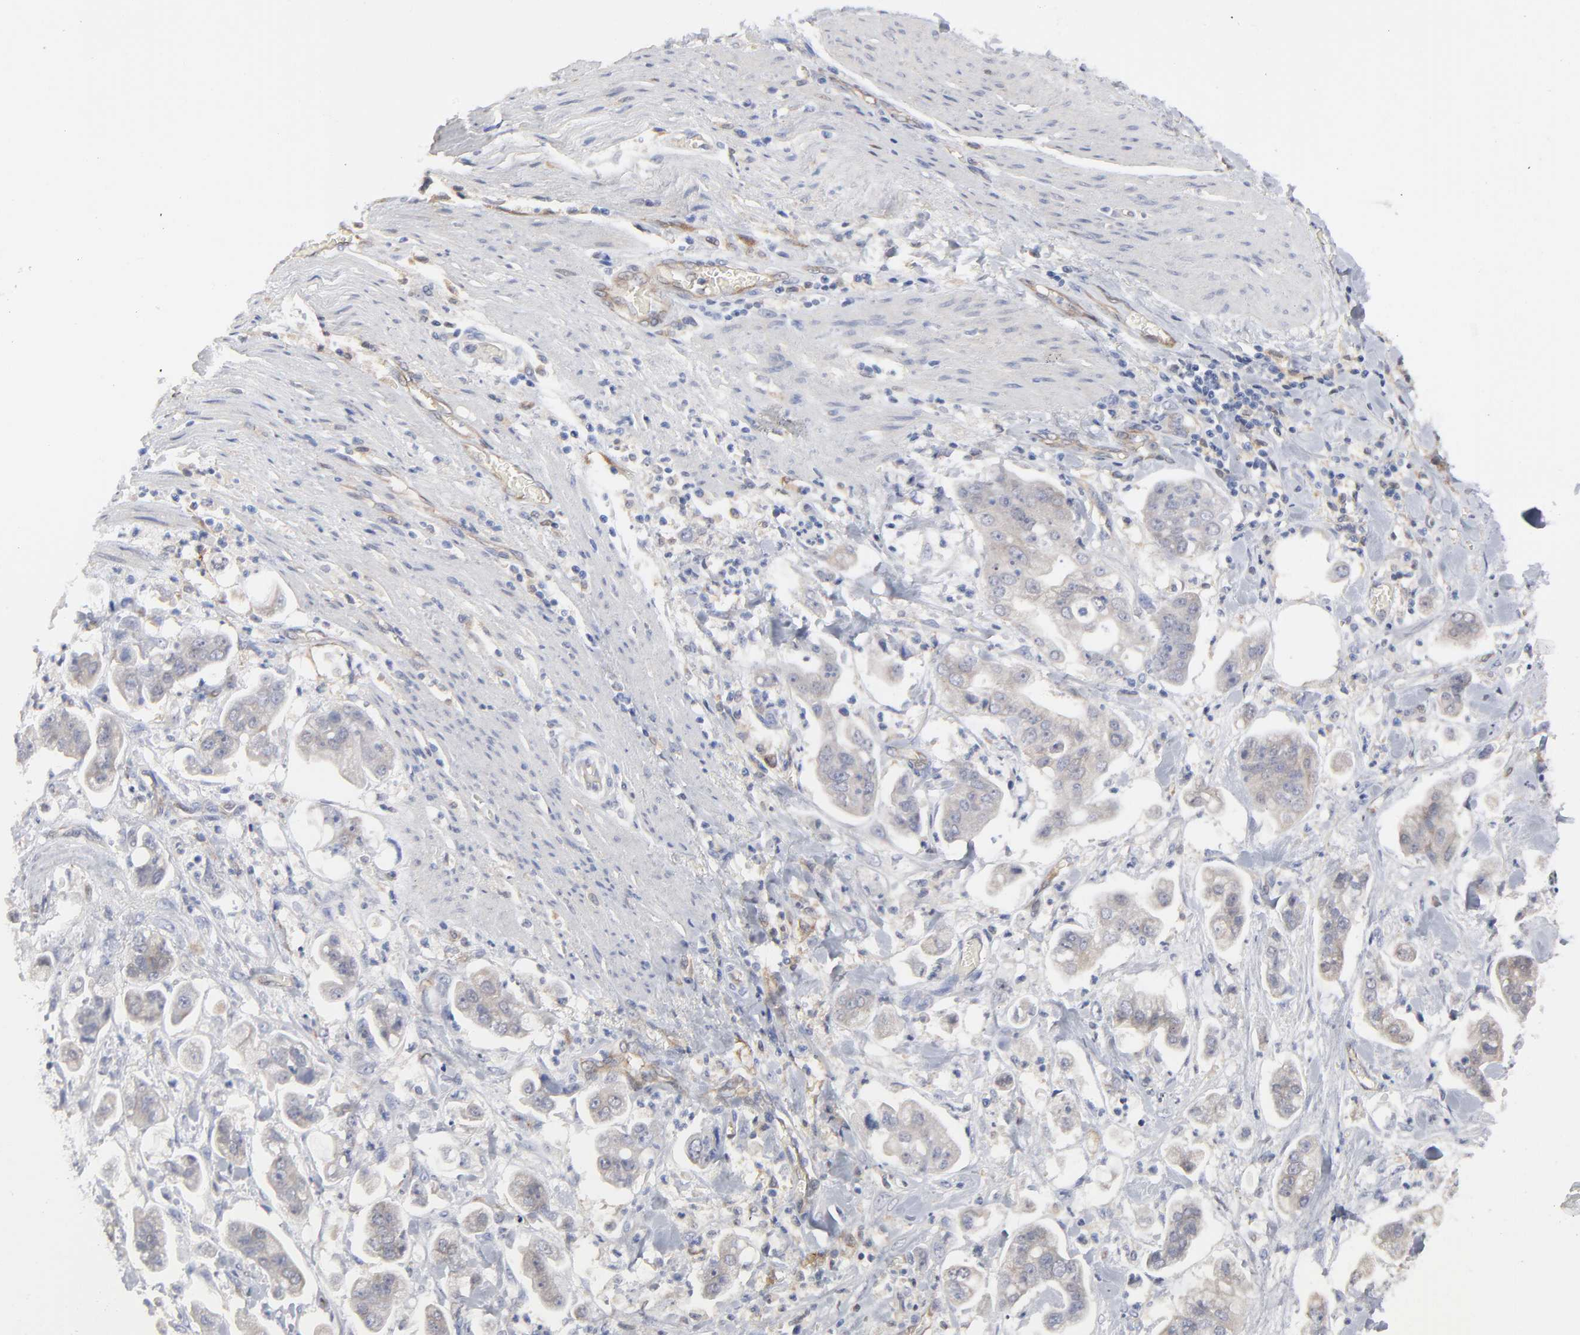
{"staining": {"intensity": "weak", "quantity": "25%-75%", "location": "cytoplasmic/membranous"}, "tissue": "stomach cancer", "cell_type": "Tumor cells", "image_type": "cancer", "snomed": [{"axis": "morphology", "description": "Adenocarcinoma, NOS"}, {"axis": "topography", "description": "Stomach"}], "caption": "Stomach adenocarcinoma stained with a brown dye reveals weak cytoplasmic/membranous positive positivity in about 25%-75% of tumor cells.", "gene": "ARRB1", "patient": {"sex": "male", "age": 62}}